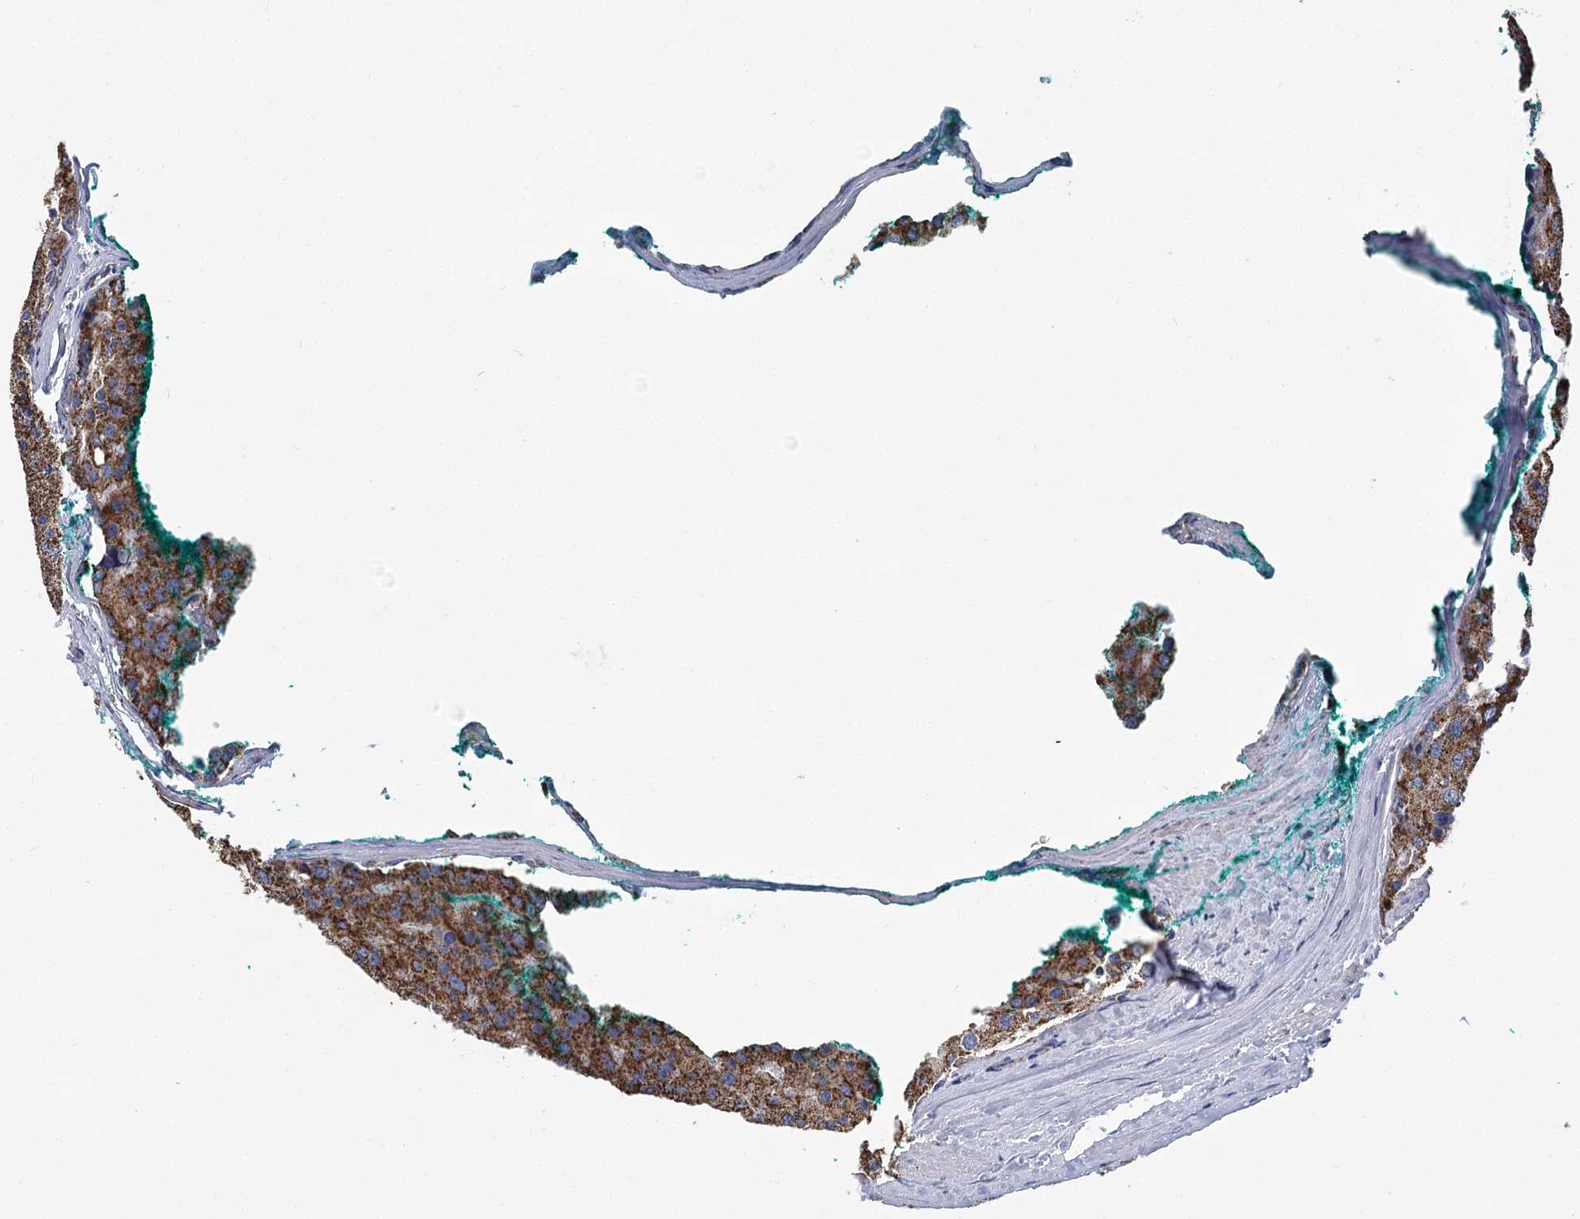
{"staining": {"intensity": "moderate", "quantity": ">75%", "location": "cytoplasmic/membranous"}, "tissue": "prostate cancer", "cell_type": "Tumor cells", "image_type": "cancer", "snomed": [{"axis": "morphology", "description": "Adenocarcinoma, High grade"}, {"axis": "topography", "description": "Prostate"}], "caption": "IHC (DAB) staining of human prostate adenocarcinoma (high-grade) shows moderate cytoplasmic/membranous protein positivity in about >75% of tumor cells.", "gene": "CCDC73", "patient": {"sex": "male", "age": 50}}